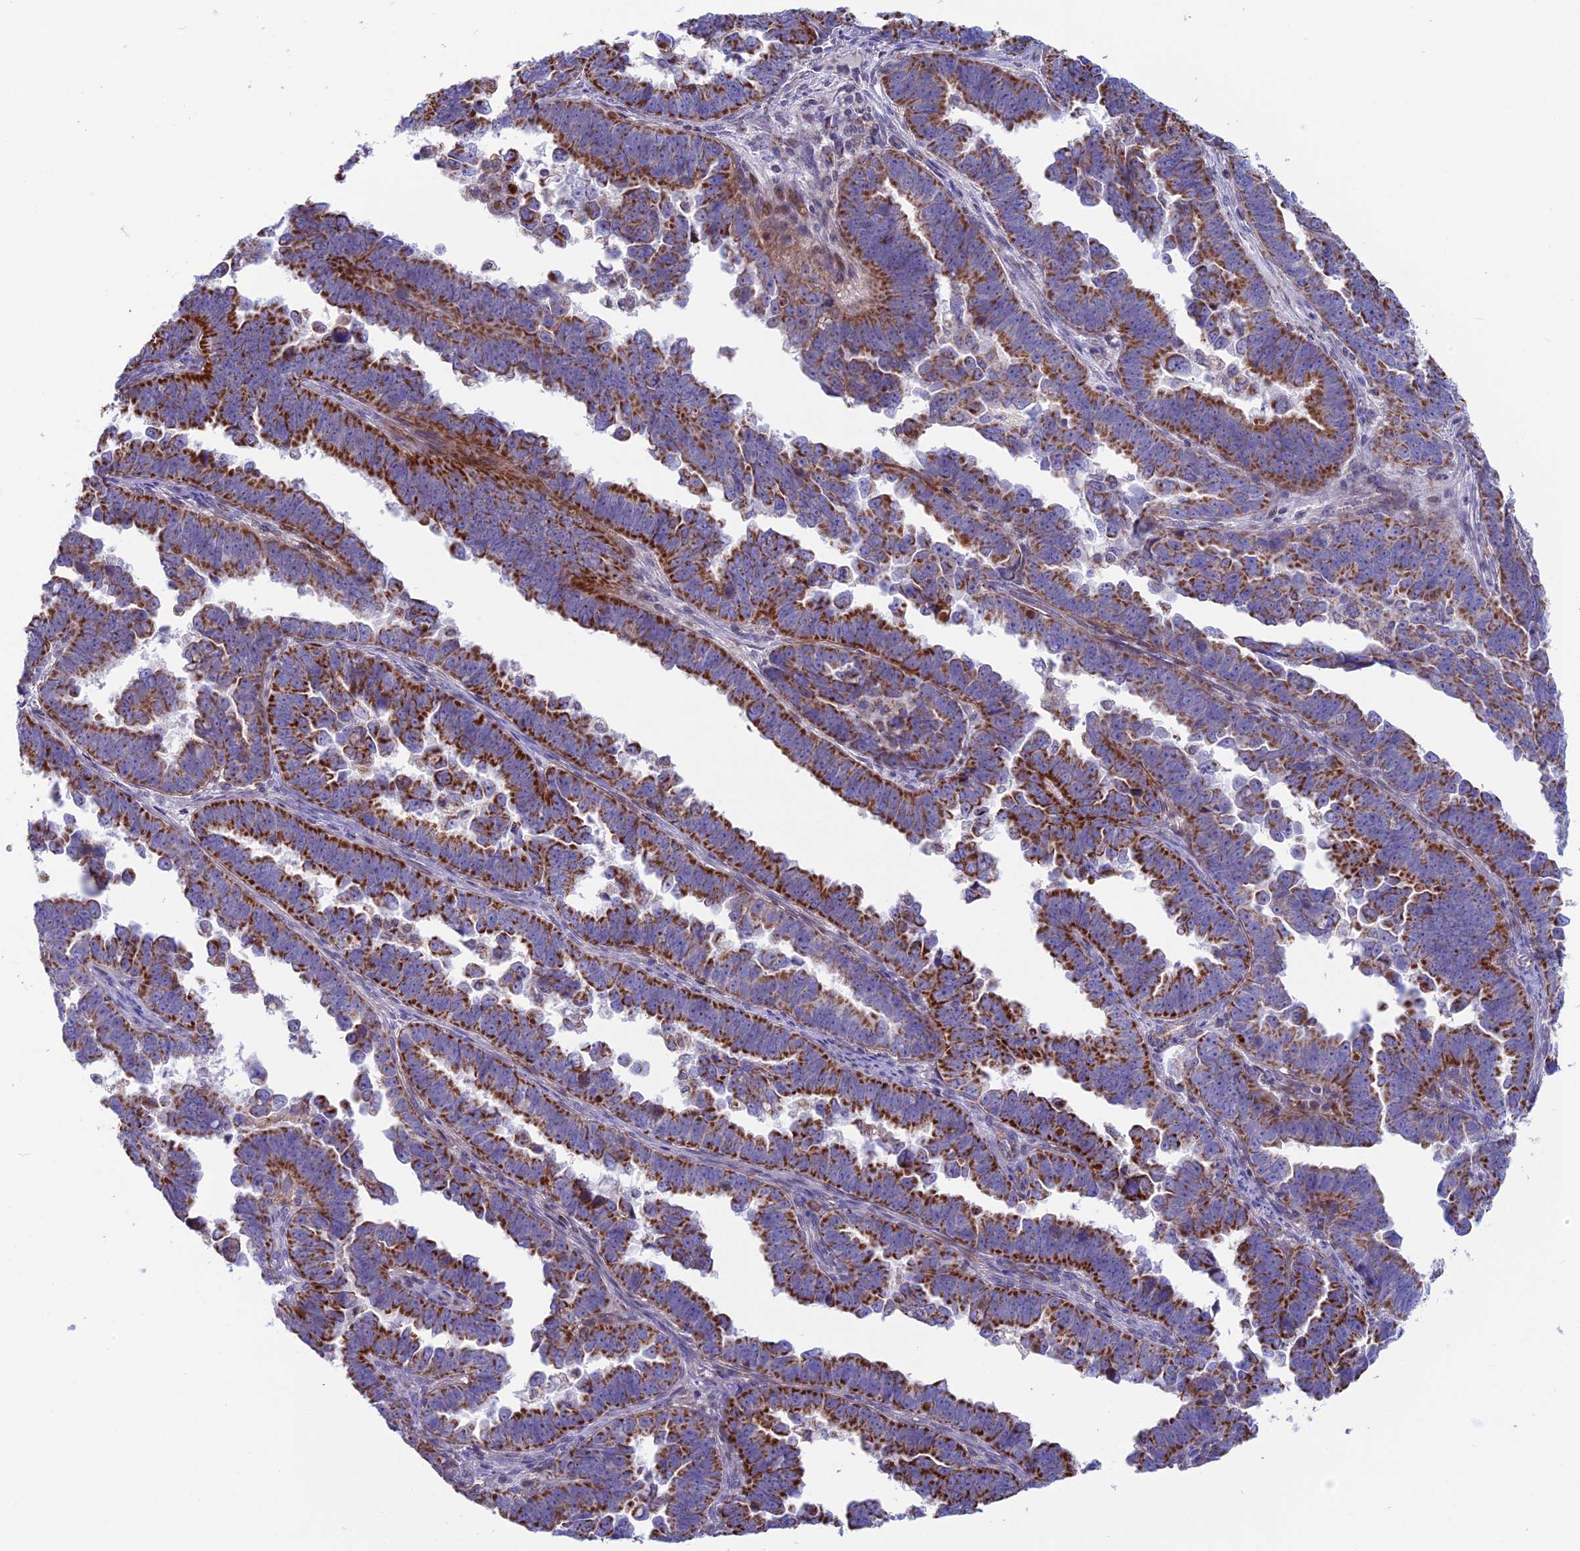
{"staining": {"intensity": "strong", "quantity": ">75%", "location": "cytoplasmic/membranous"}, "tissue": "endometrial cancer", "cell_type": "Tumor cells", "image_type": "cancer", "snomed": [{"axis": "morphology", "description": "Adenocarcinoma, NOS"}, {"axis": "topography", "description": "Endometrium"}], "caption": "Protein staining demonstrates strong cytoplasmic/membranous staining in about >75% of tumor cells in endometrial cancer.", "gene": "CS", "patient": {"sex": "female", "age": 75}}